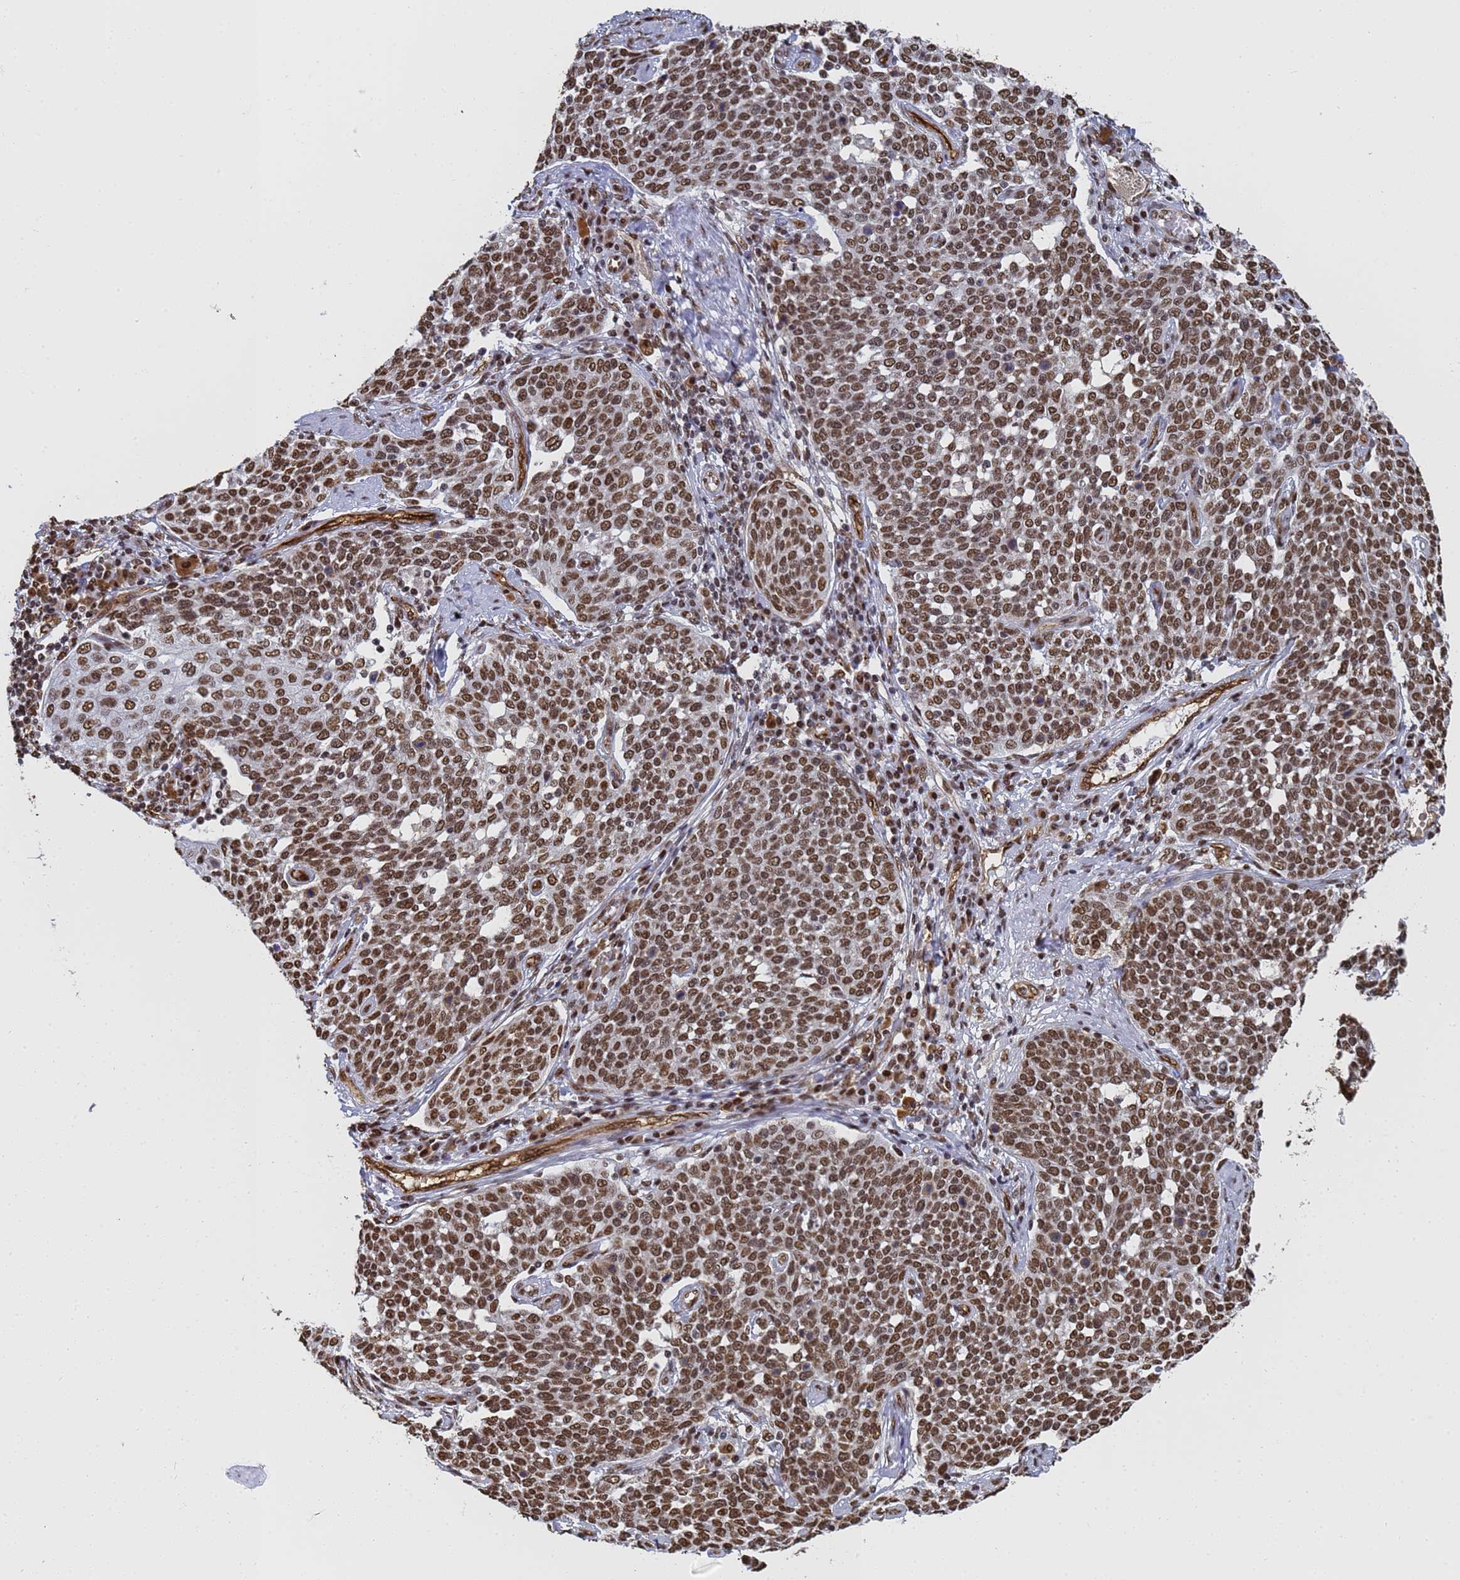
{"staining": {"intensity": "strong", "quantity": ">75%", "location": "nuclear"}, "tissue": "cervical cancer", "cell_type": "Tumor cells", "image_type": "cancer", "snomed": [{"axis": "morphology", "description": "Squamous cell carcinoma, NOS"}, {"axis": "topography", "description": "Cervix"}], "caption": "An immunohistochemistry photomicrograph of tumor tissue is shown. Protein staining in brown labels strong nuclear positivity in squamous cell carcinoma (cervical) within tumor cells.", "gene": "RAVER2", "patient": {"sex": "female", "age": 34}}